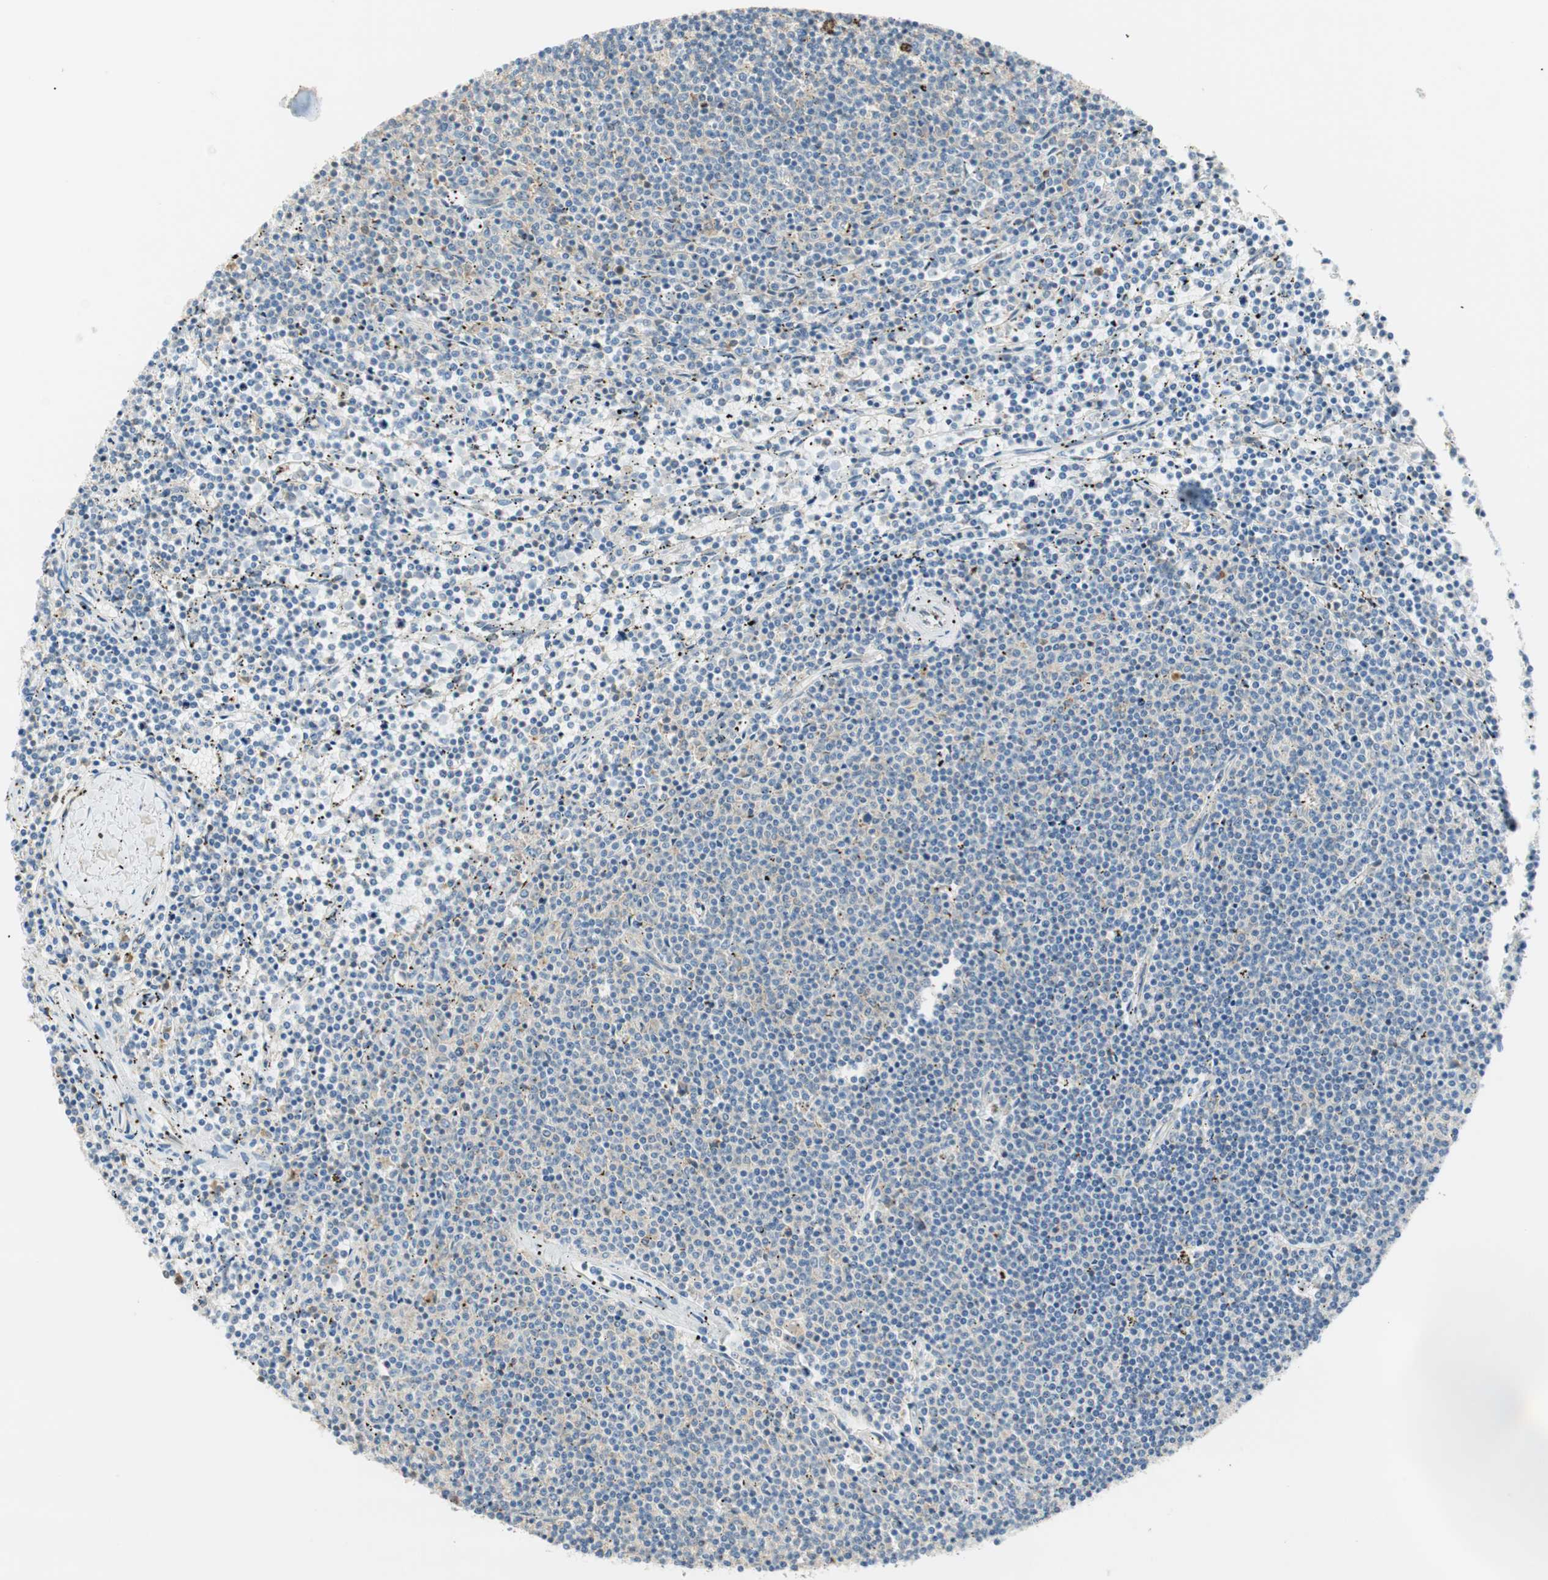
{"staining": {"intensity": "negative", "quantity": "none", "location": "none"}, "tissue": "lymphoma", "cell_type": "Tumor cells", "image_type": "cancer", "snomed": [{"axis": "morphology", "description": "Malignant lymphoma, non-Hodgkin's type, Low grade"}, {"axis": "topography", "description": "Spleen"}], "caption": "Immunohistochemical staining of human malignant lymphoma, non-Hodgkin's type (low-grade) reveals no significant staining in tumor cells. (DAB immunohistochemistry, high magnification).", "gene": "MSX2", "patient": {"sex": "female", "age": 50}}